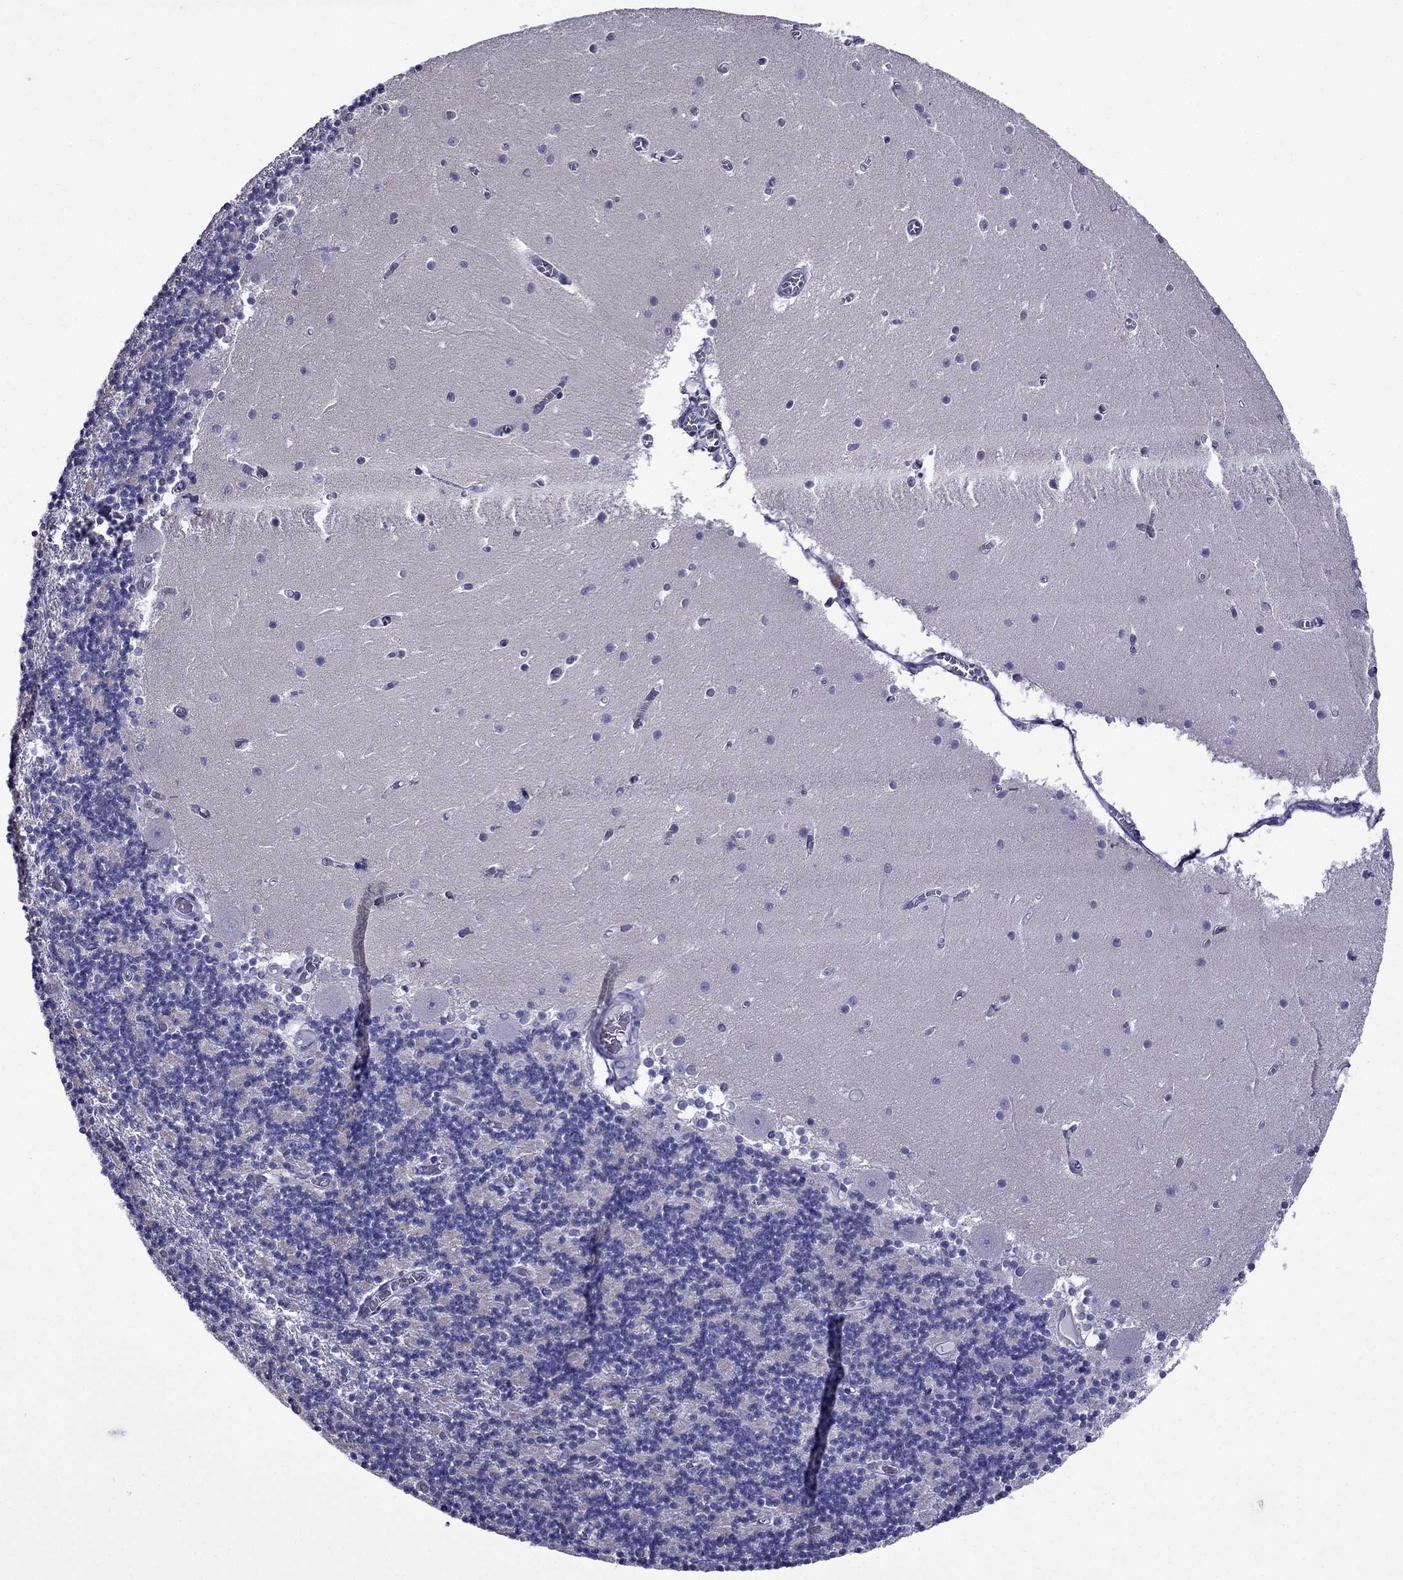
{"staining": {"intensity": "negative", "quantity": "none", "location": "none"}, "tissue": "cerebellum", "cell_type": "Cells in granular layer", "image_type": "normal", "snomed": [{"axis": "morphology", "description": "Normal tissue, NOS"}, {"axis": "topography", "description": "Cerebellum"}], "caption": "DAB immunohistochemical staining of benign human cerebellum displays no significant staining in cells in granular layer.", "gene": "OXCT2", "patient": {"sex": "female", "age": 28}}